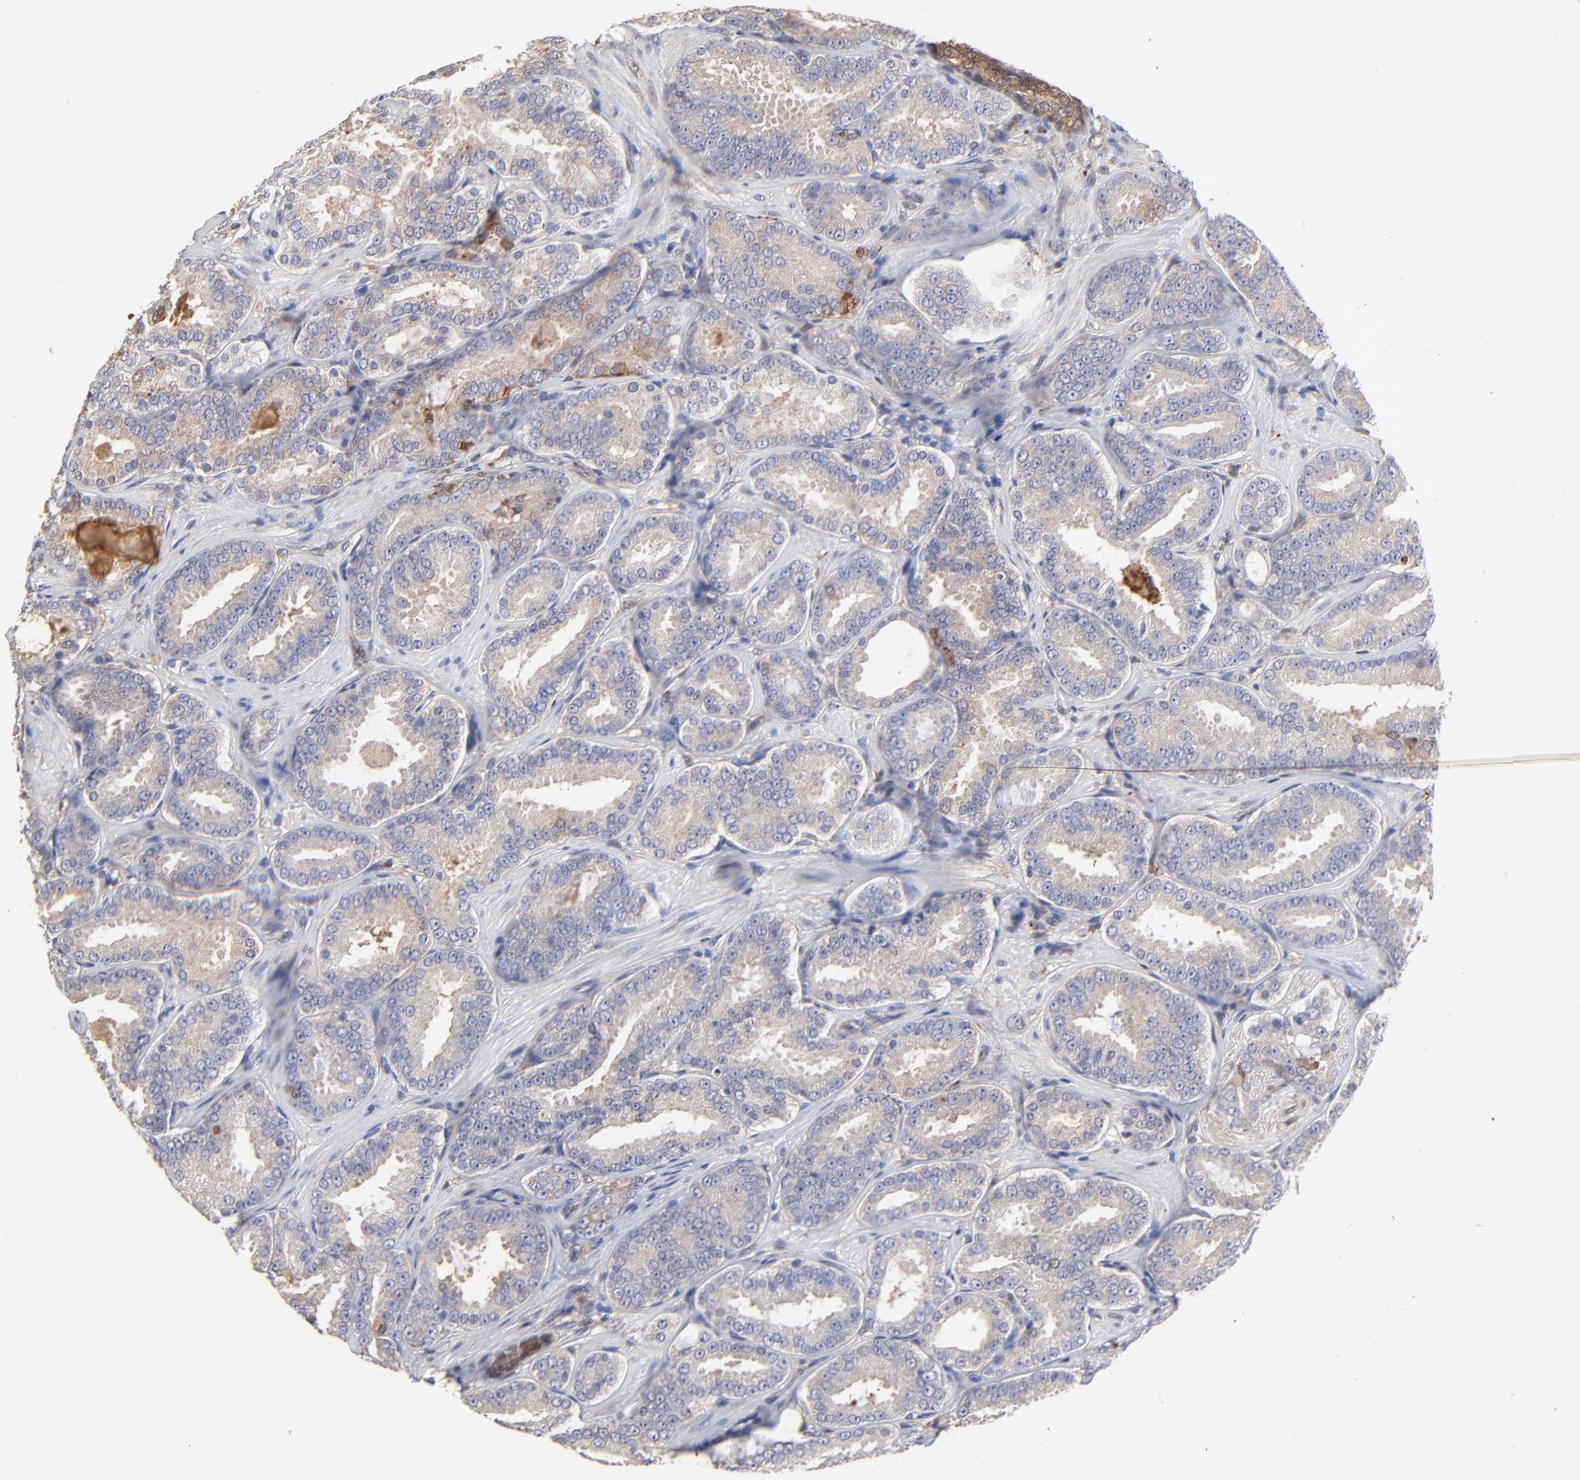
{"staining": {"intensity": "moderate", "quantity": ">75%", "location": "cytoplasmic/membranous"}, "tissue": "prostate cancer", "cell_type": "Tumor cells", "image_type": "cancer", "snomed": [{"axis": "morphology", "description": "Adenocarcinoma, Low grade"}, {"axis": "topography", "description": "Prostate"}], "caption": "Prostate cancer (adenocarcinoma (low-grade)) was stained to show a protein in brown. There is medium levels of moderate cytoplasmic/membranous expression in approximately >75% of tumor cells.", "gene": "LGALS3", "patient": {"sex": "male", "age": 59}}